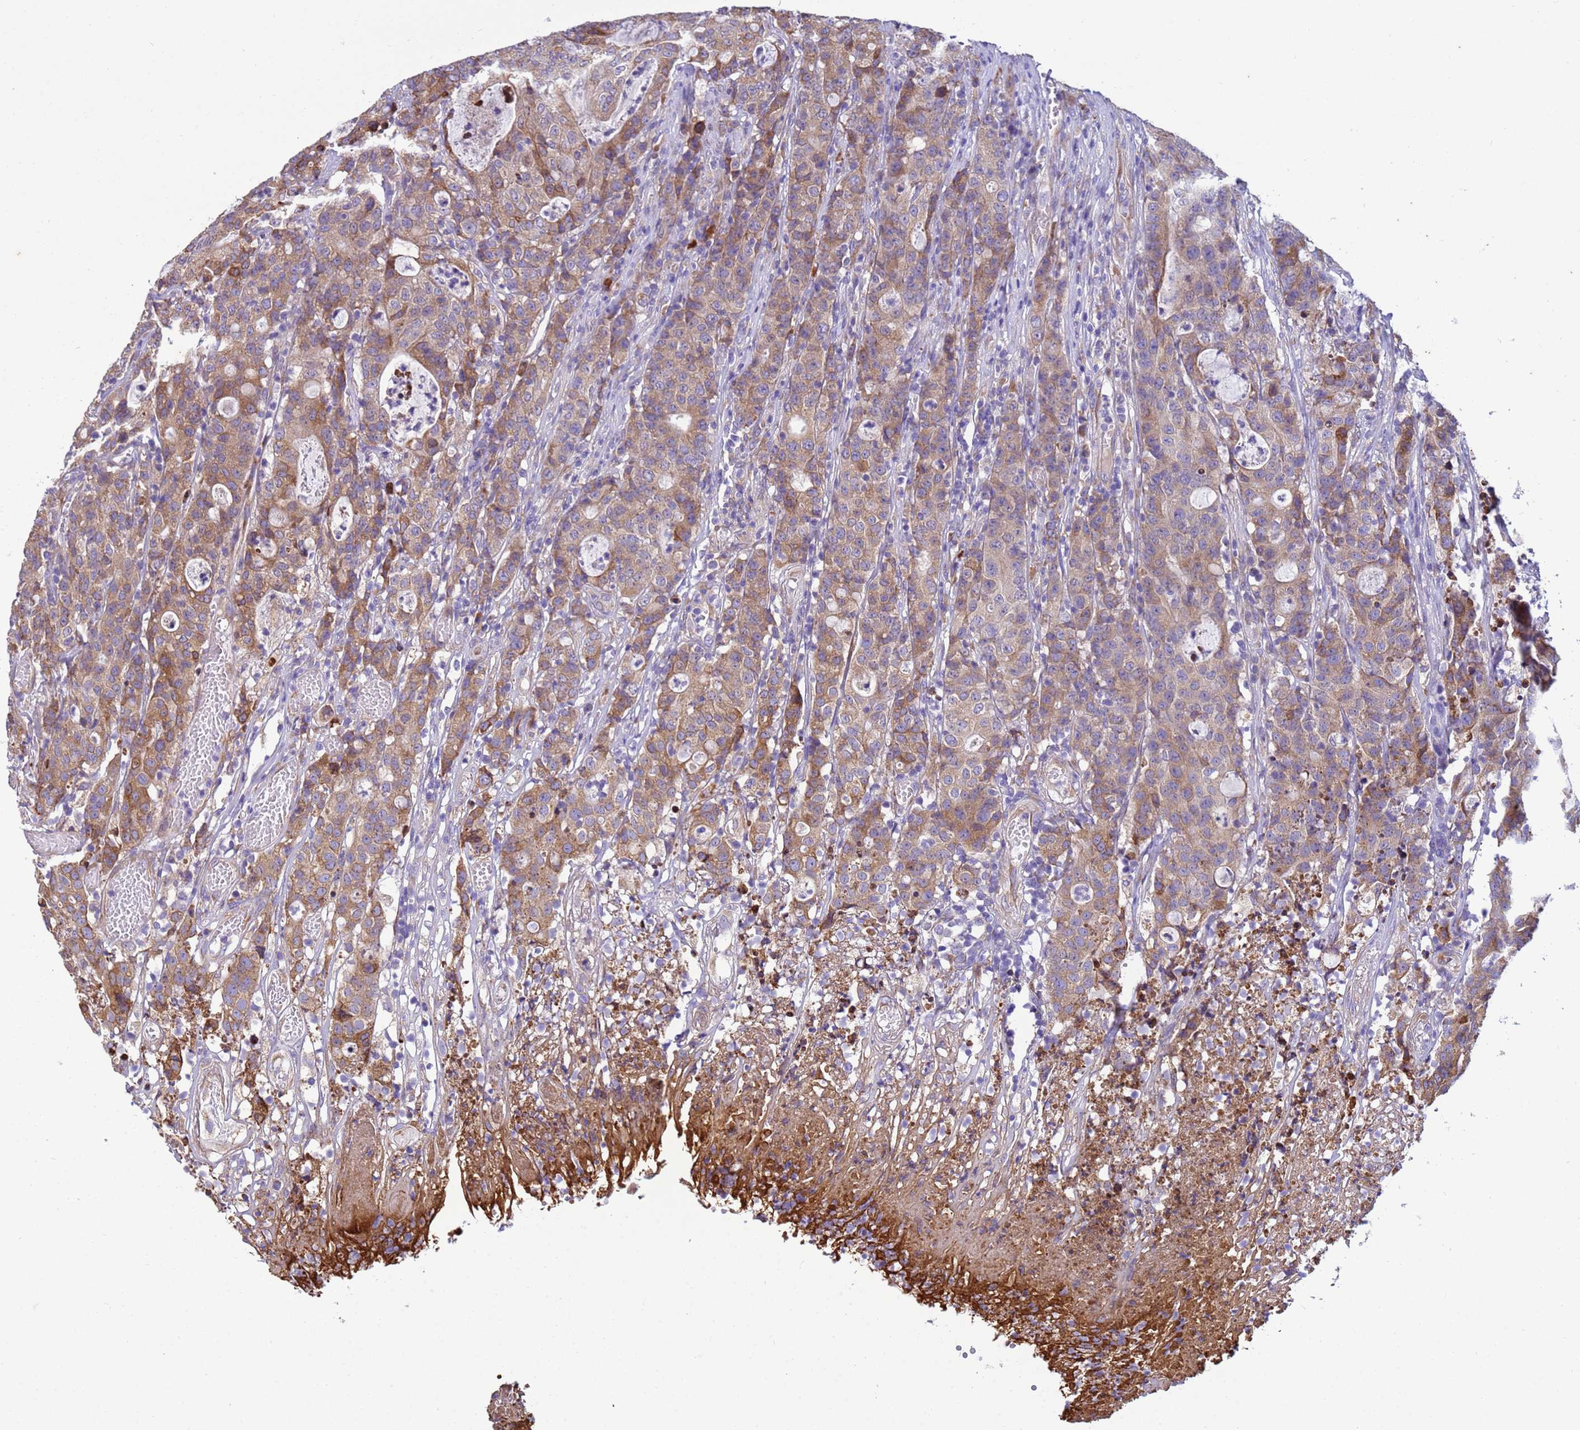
{"staining": {"intensity": "moderate", "quantity": ">75%", "location": "cytoplasmic/membranous"}, "tissue": "colorectal cancer", "cell_type": "Tumor cells", "image_type": "cancer", "snomed": [{"axis": "morphology", "description": "Adenocarcinoma, NOS"}, {"axis": "topography", "description": "Colon"}], "caption": "Adenocarcinoma (colorectal) stained with DAB (3,3'-diaminobenzidine) immunohistochemistry exhibits medium levels of moderate cytoplasmic/membranous positivity in about >75% of tumor cells.", "gene": "THAP5", "patient": {"sex": "male", "age": 83}}